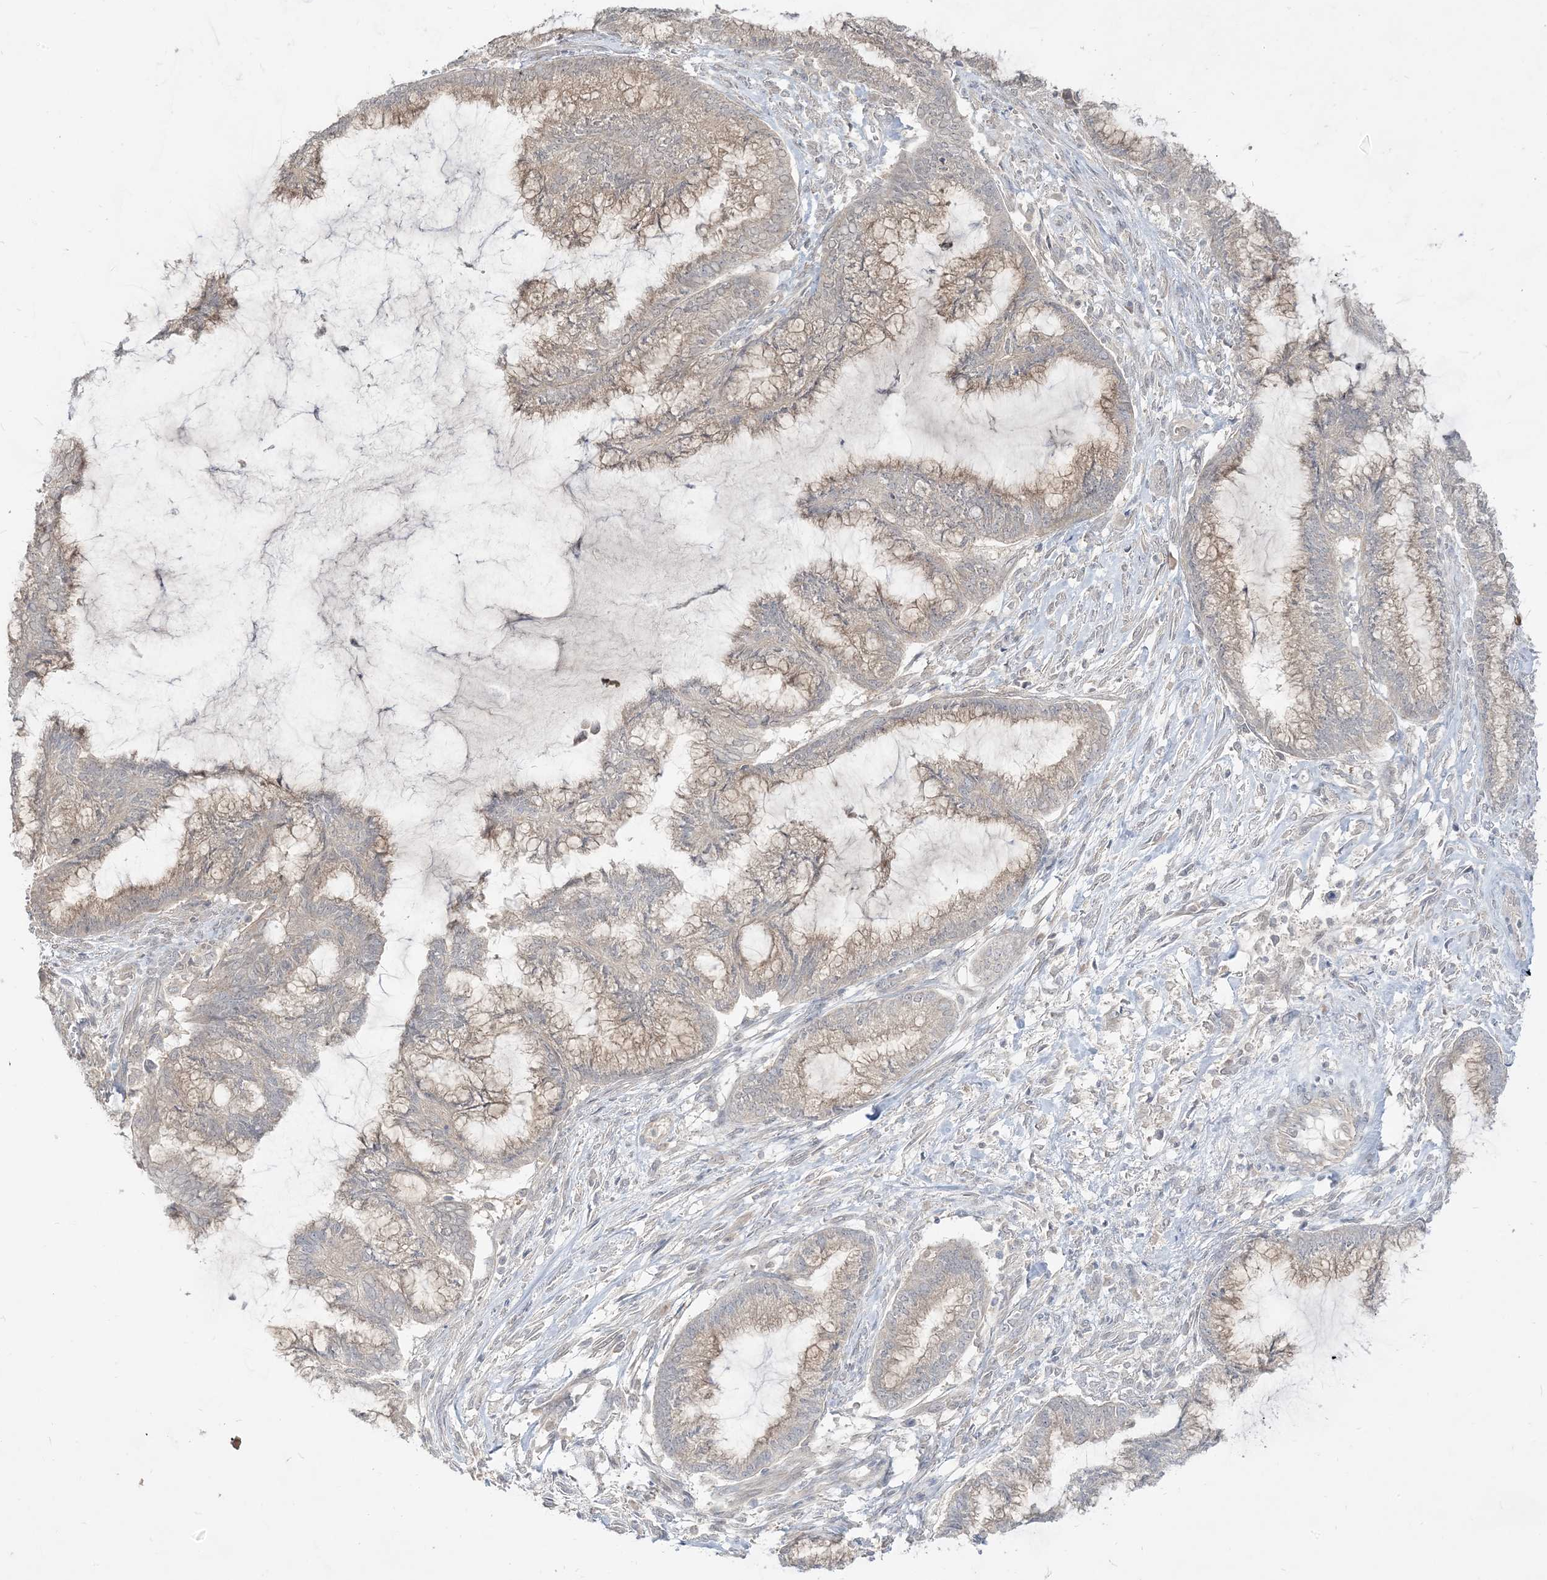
{"staining": {"intensity": "weak", "quantity": "25%-75%", "location": "cytoplasmic/membranous"}, "tissue": "endometrial cancer", "cell_type": "Tumor cells", "image_type": "cancer", "snomed": [{"axis": "morphology", "description": "Adenocarcinoma, NOS"}, {"axis": "topography", "description": "Endometrium"}], "caption": "Protein expression analysis of human endometrial cancer (adenocarcinoma) reveals weak cytoplasmic/membranous staining in approximately 25%-75% of tumor cells.", "gene": "TBCC", "patient": {"sex": "female", "age": 86}}